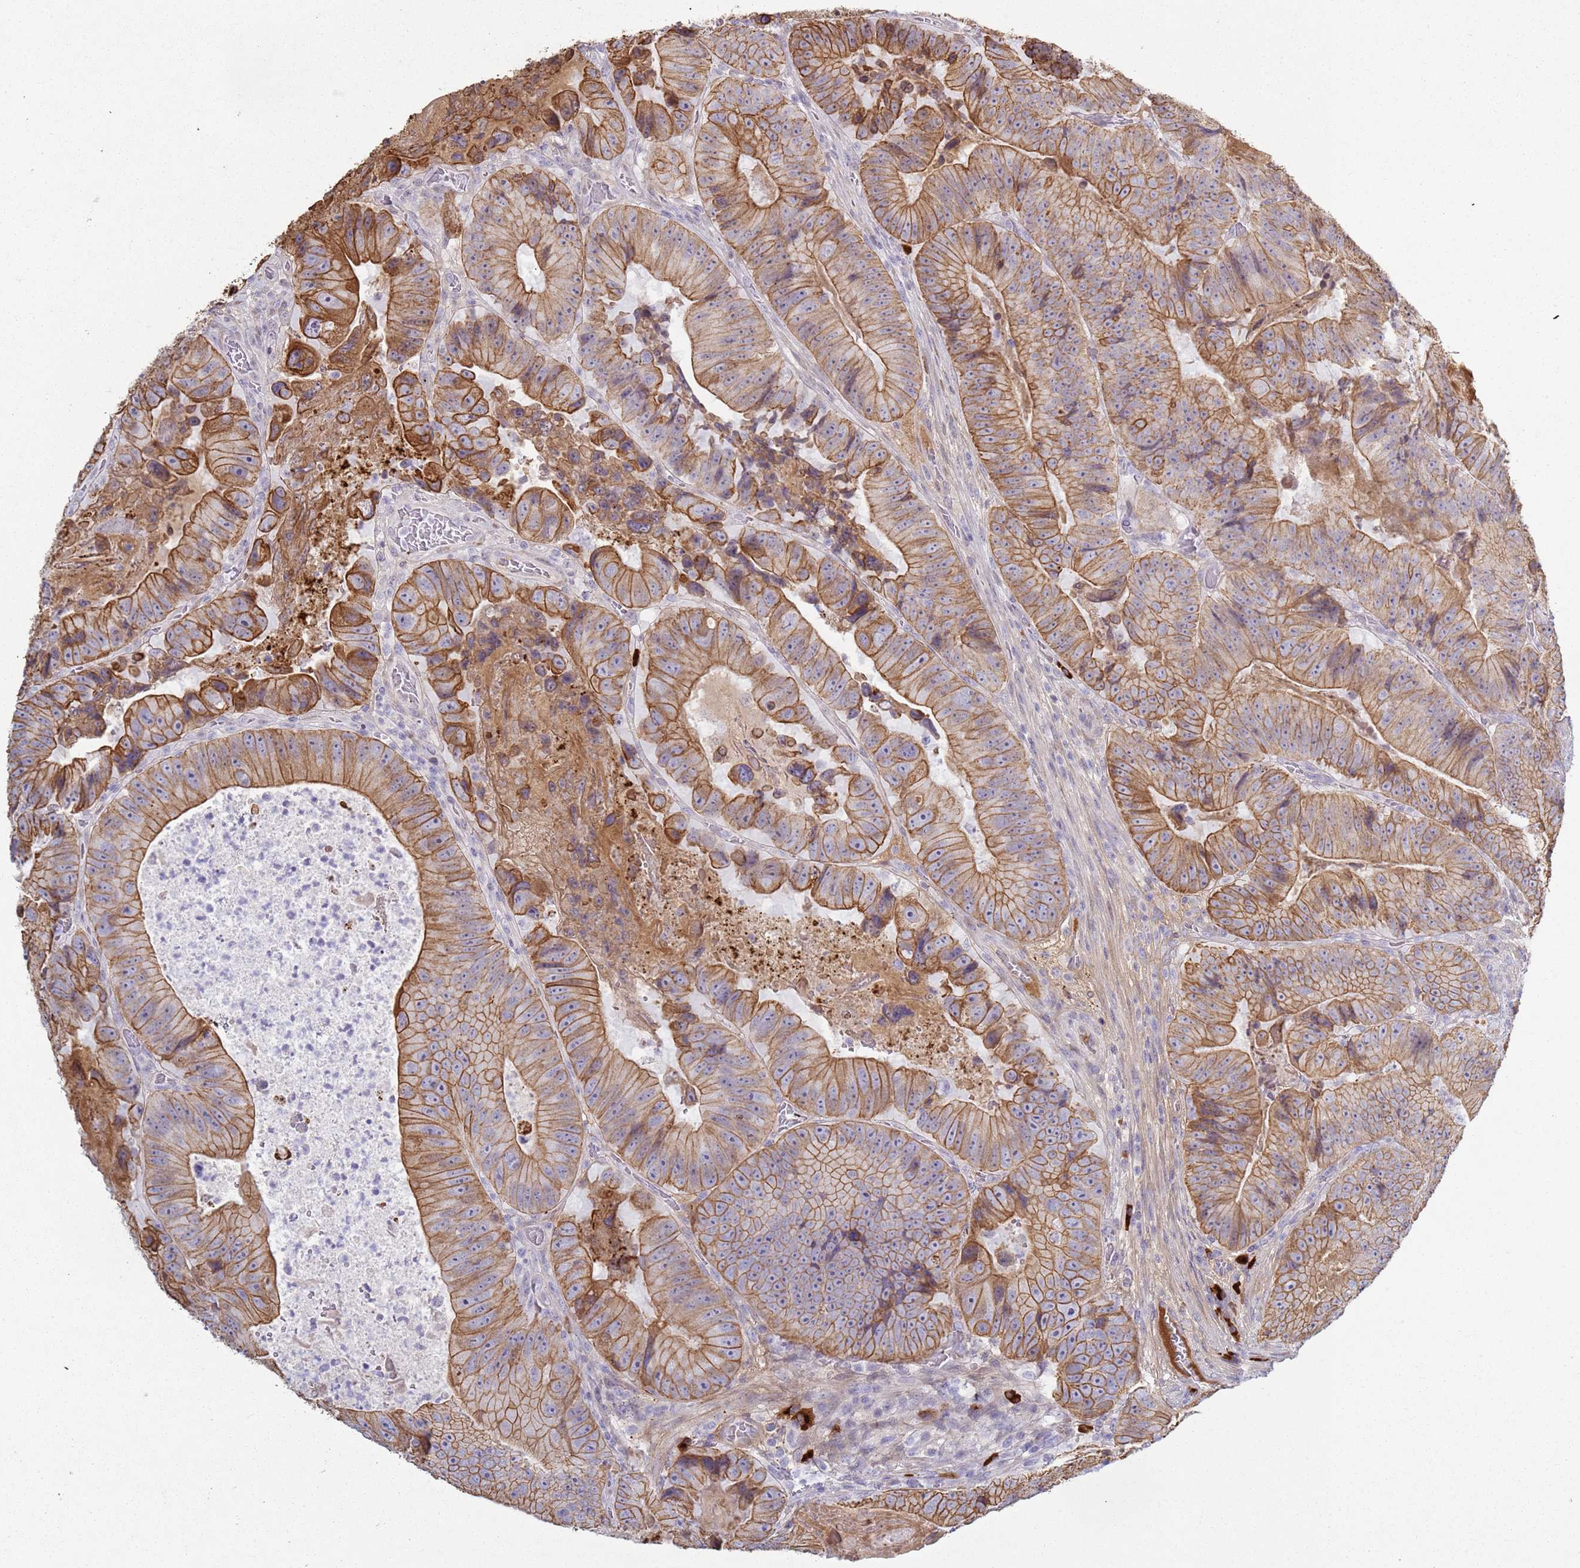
{"staining": {"intensity": "moderate", "quantity": ">75%", "location": "cytoplasmic/membranous"}, "tissue": "colorectal cancer", "cell_type": "Tumor cells", "image_type": "cancer", "snomed": [{"axis": "morphology", "description": "Adenocarcinoma, NOS"}, {"axis": "topography", "description": "Colon"}], "caption": "A photomicrograph of colorectal cancer stained for a protein exhibits moderate cytoplasmic/membranous brown staining in tumor cells. (DAB (3,3'-diaminobenzidine) IHC with brightfield microscopy, high magnification).", "gene": "NPAP1", "patient": {"sex": "female", "age": 86}}